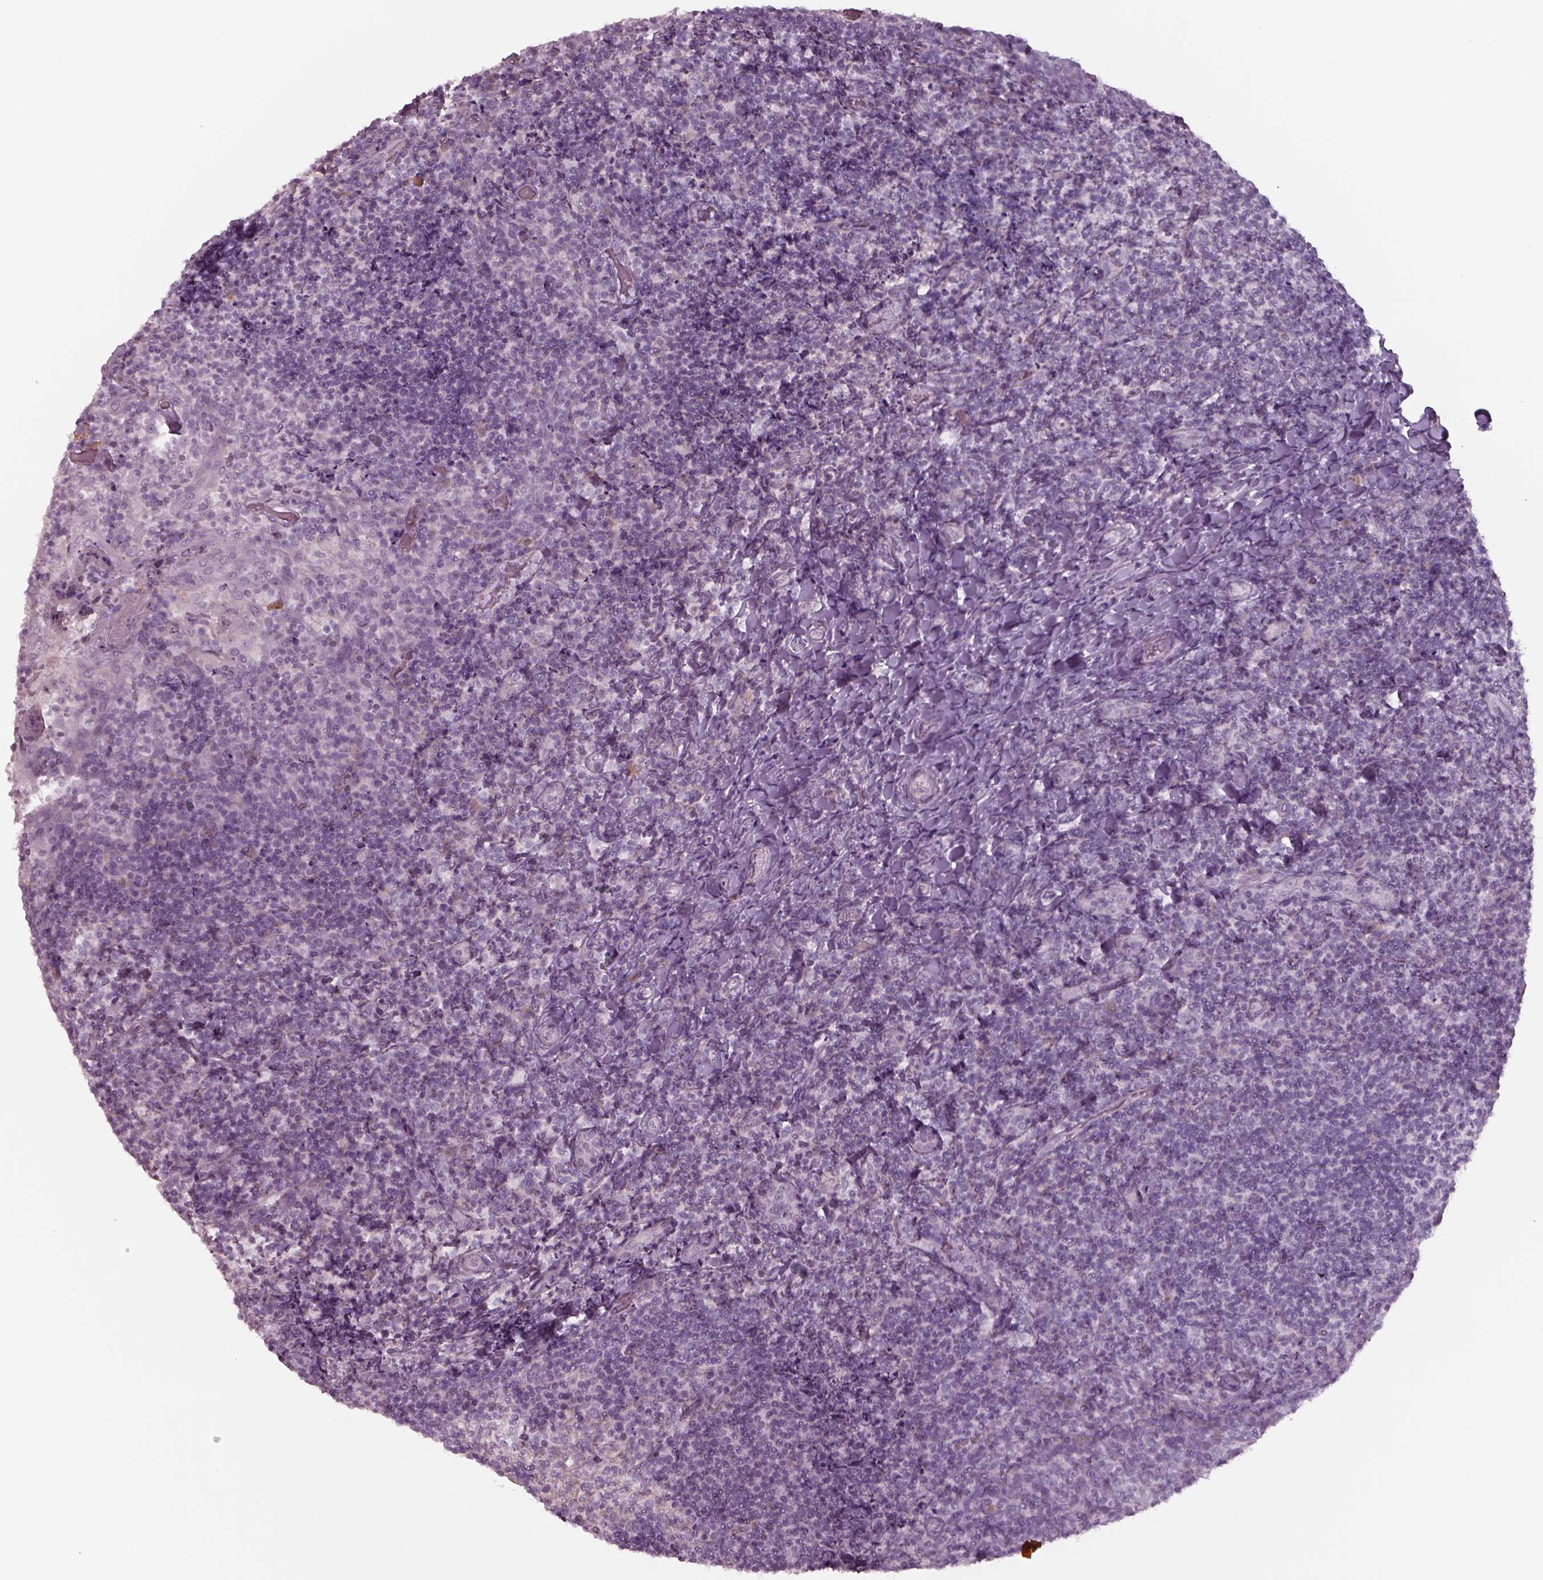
{"staining": {"intensity": "negative", "quantity": "none", "location": "none"}, "tissue": "tonsil", "cell_type": "Germinal center cells", "image_type": "normal", "snomed": [{"axis": "morphology", "description": "Normal tissue, NOS"}, {"axis": "topography", "description": "Tonsil"}], "caption": "High magnification brightfield microscopy of benign tonsil stained with DAB (3,3'-diaminobenzidine) (brown) and counterstained with hematoxylin (blue): germinal center cells show no significant positivity. The staining is performed using DAB brown chromogen with nuclei counter-stained in using hematoxylin.", "gene": "SEPTIN14", "patient": {"sex": "female", "age": 10}}